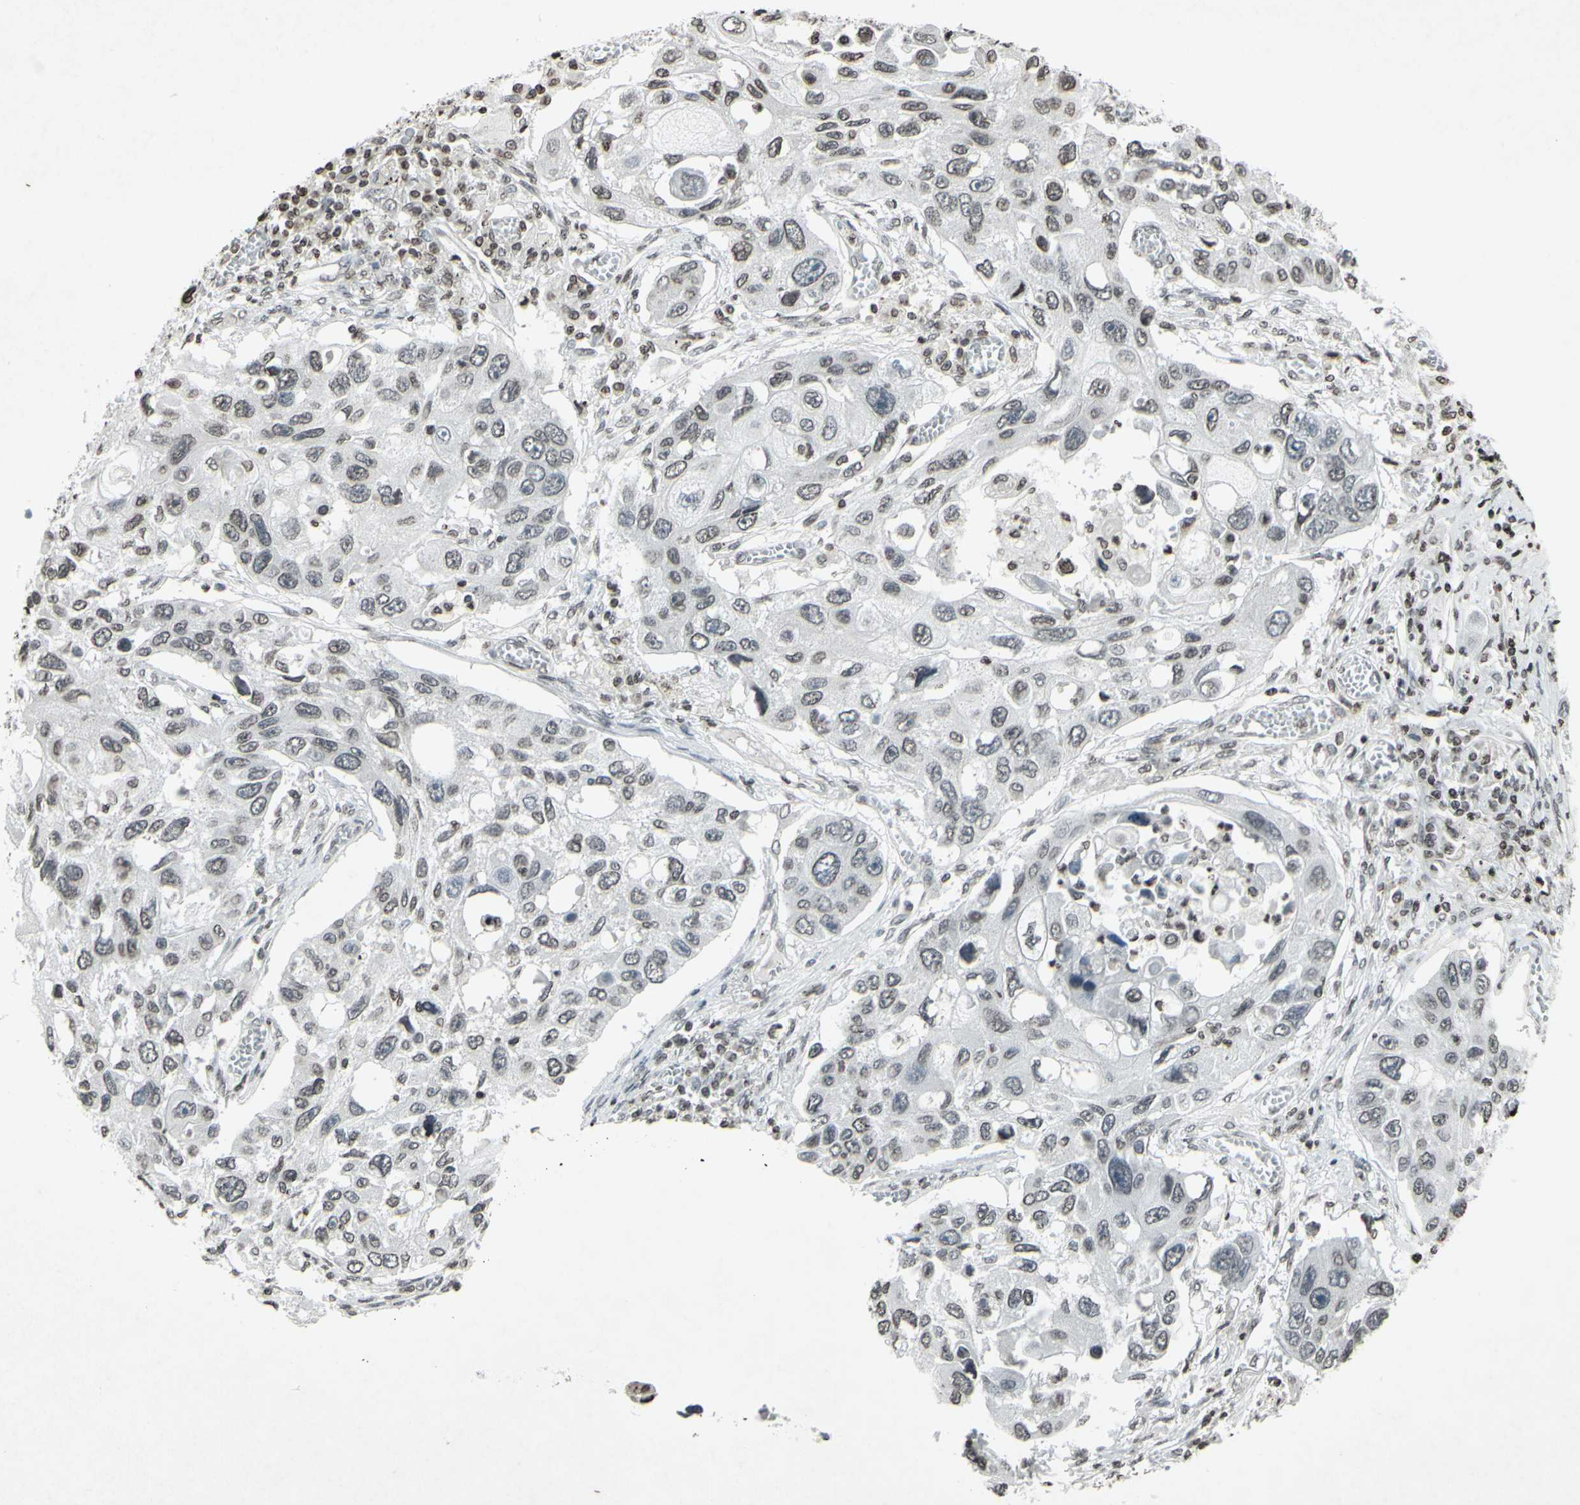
{"staining": {"intensity": "negative", "quantity": "none", "location": "none"}, "tissue": "lung cancer", "cell_type": "Tumor cells", "image_type": "cancer", "snomed": [{"axis": "morphology", "description": "Squamous cell carcinoma, NOS"}, {"axis": "topography", "description": "Lung"}], "caption": "Tumor cells are negative for brown protein staining in lung cancer.", "gene": "CD79B", "patient": {"sex": "male", "age": 71}}